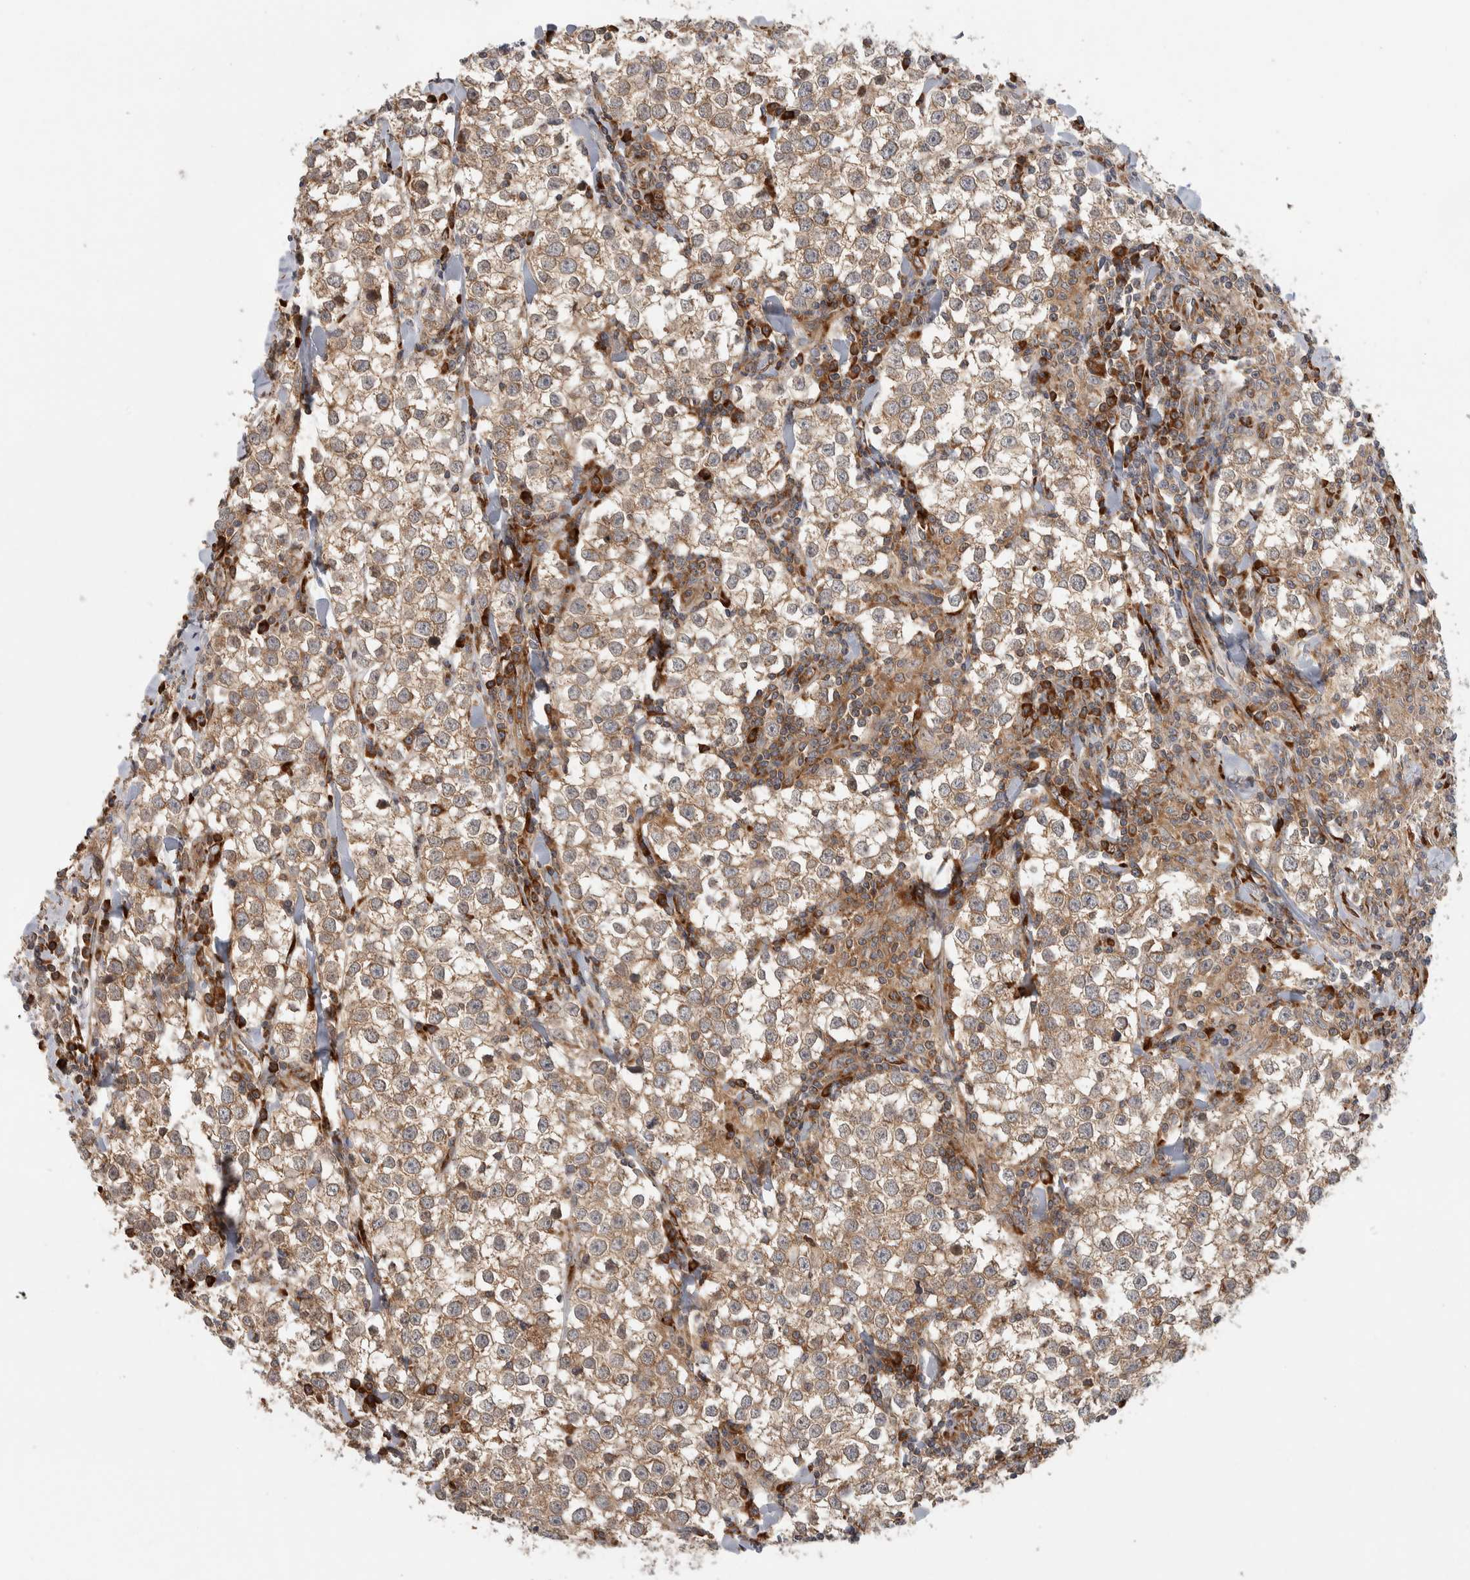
{"staining": {"intensity": "weak", "quantity": ">75%", "location": "cytoplasmic/membranous"}, "tissue": "testis cancer", "cell_type": "Tumor cells", "image_type": "cancer", "snomed": [{"axis": "morphology", "description": "Seminoma, NOS"}, {"axis": "morphology", "description": "Carcinoma, Embryonal, NOS"}, {"axis": "topography", "description": "Testis"}], "caption": "Seminoma (testis) stained for a protein displays weak cytoplasmic/membranous positivity in tumor cells.", "gene": "EIF3H", "patient": {"sex": "male", "age": 36}}